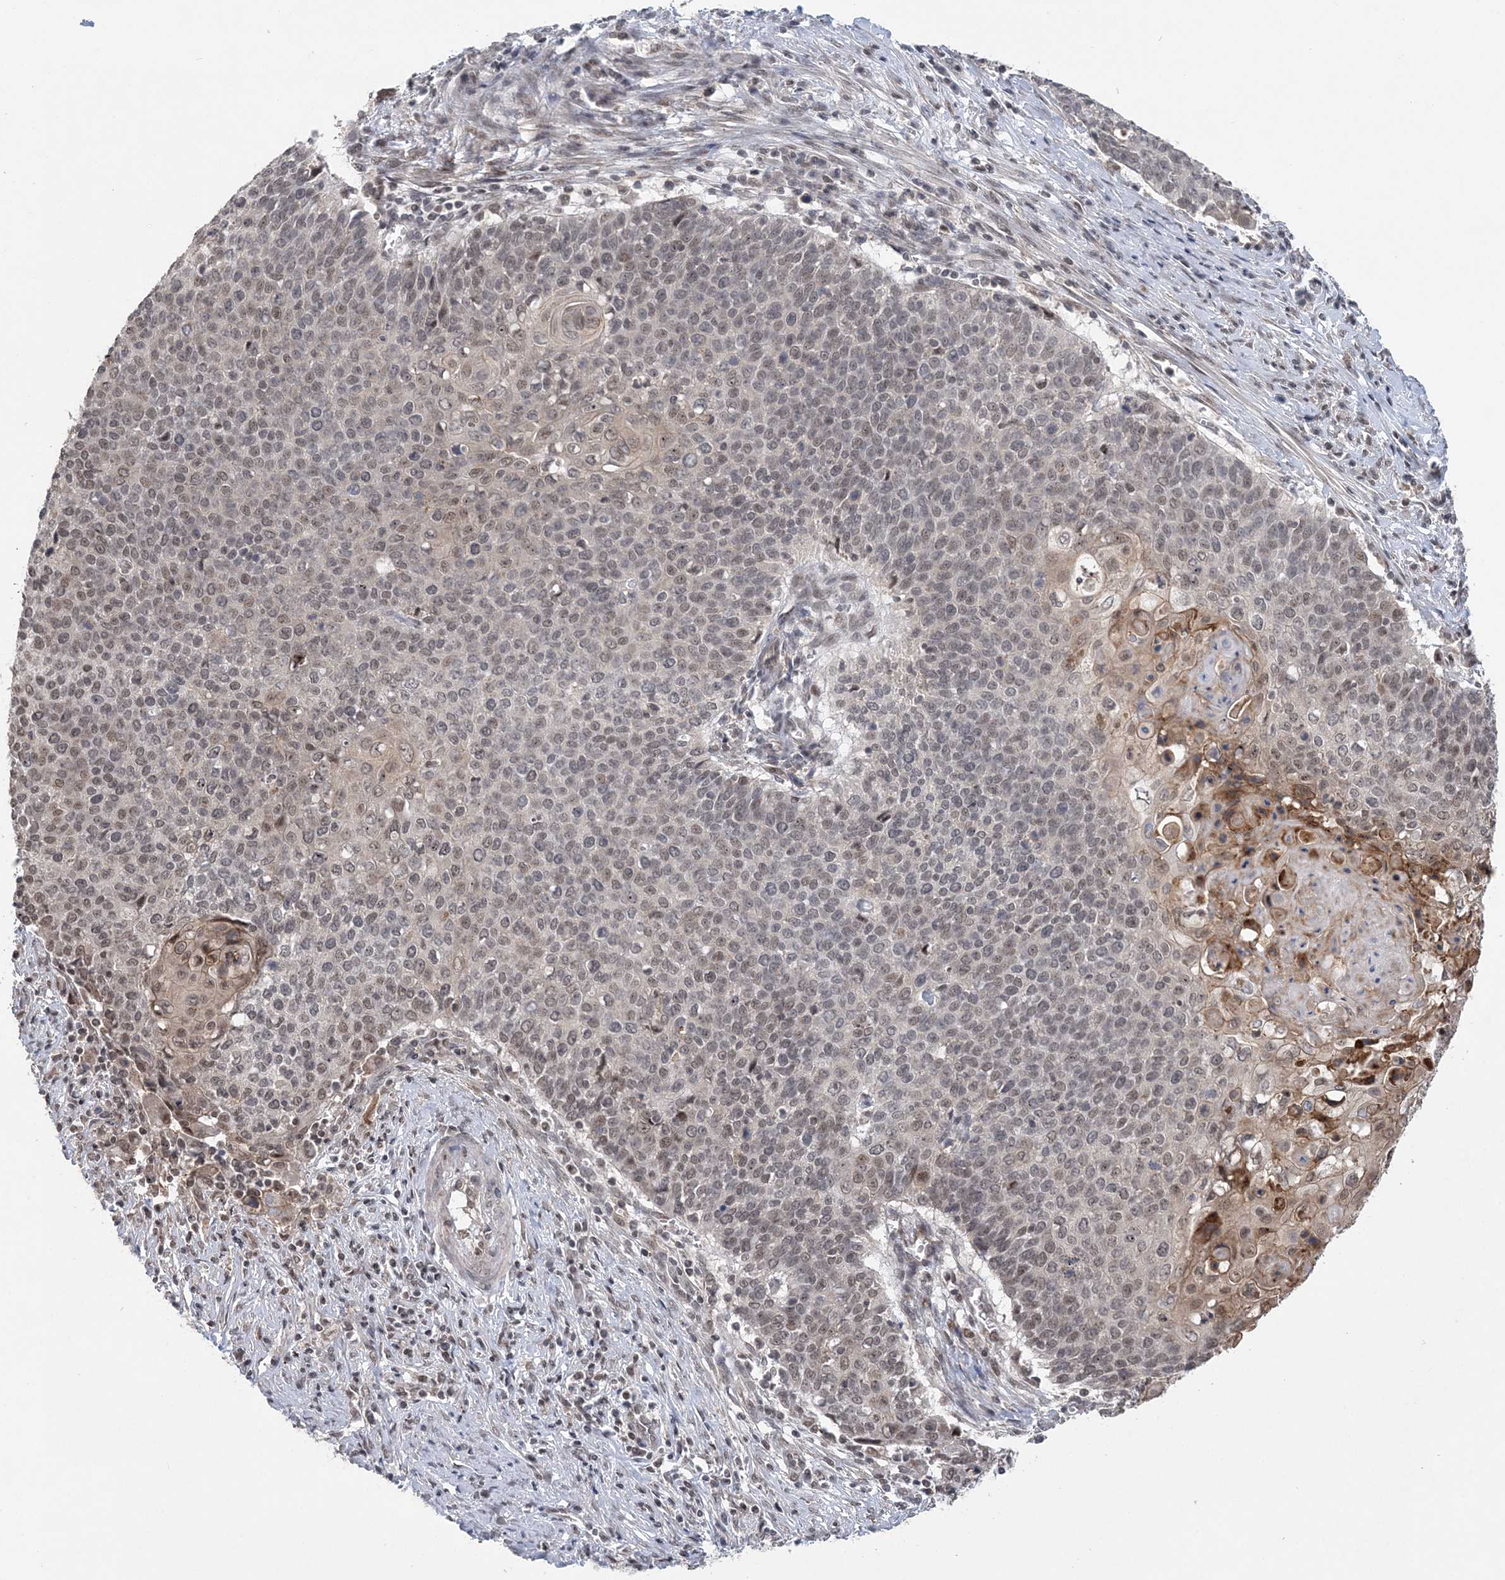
{"staining": {"intensity": "weak", "quantity": ">75%", "location": "nuclear"}, "tissue": "cervical cancer", "cell_type": "Tumor cells", "image_type": "cancer", "snomed": [{"axis": "morphology", "description": "Squamous cell carcinoma, NOS"}, {"axis": "topography", "description": "Cervix"}], "caption": "Weak nuclear expression is present in approximately >75% of tumor cells in cervical squamous cell carcinoma.", "gene": "CCDC152", "patient": {"sex": "female", "age": 39}}